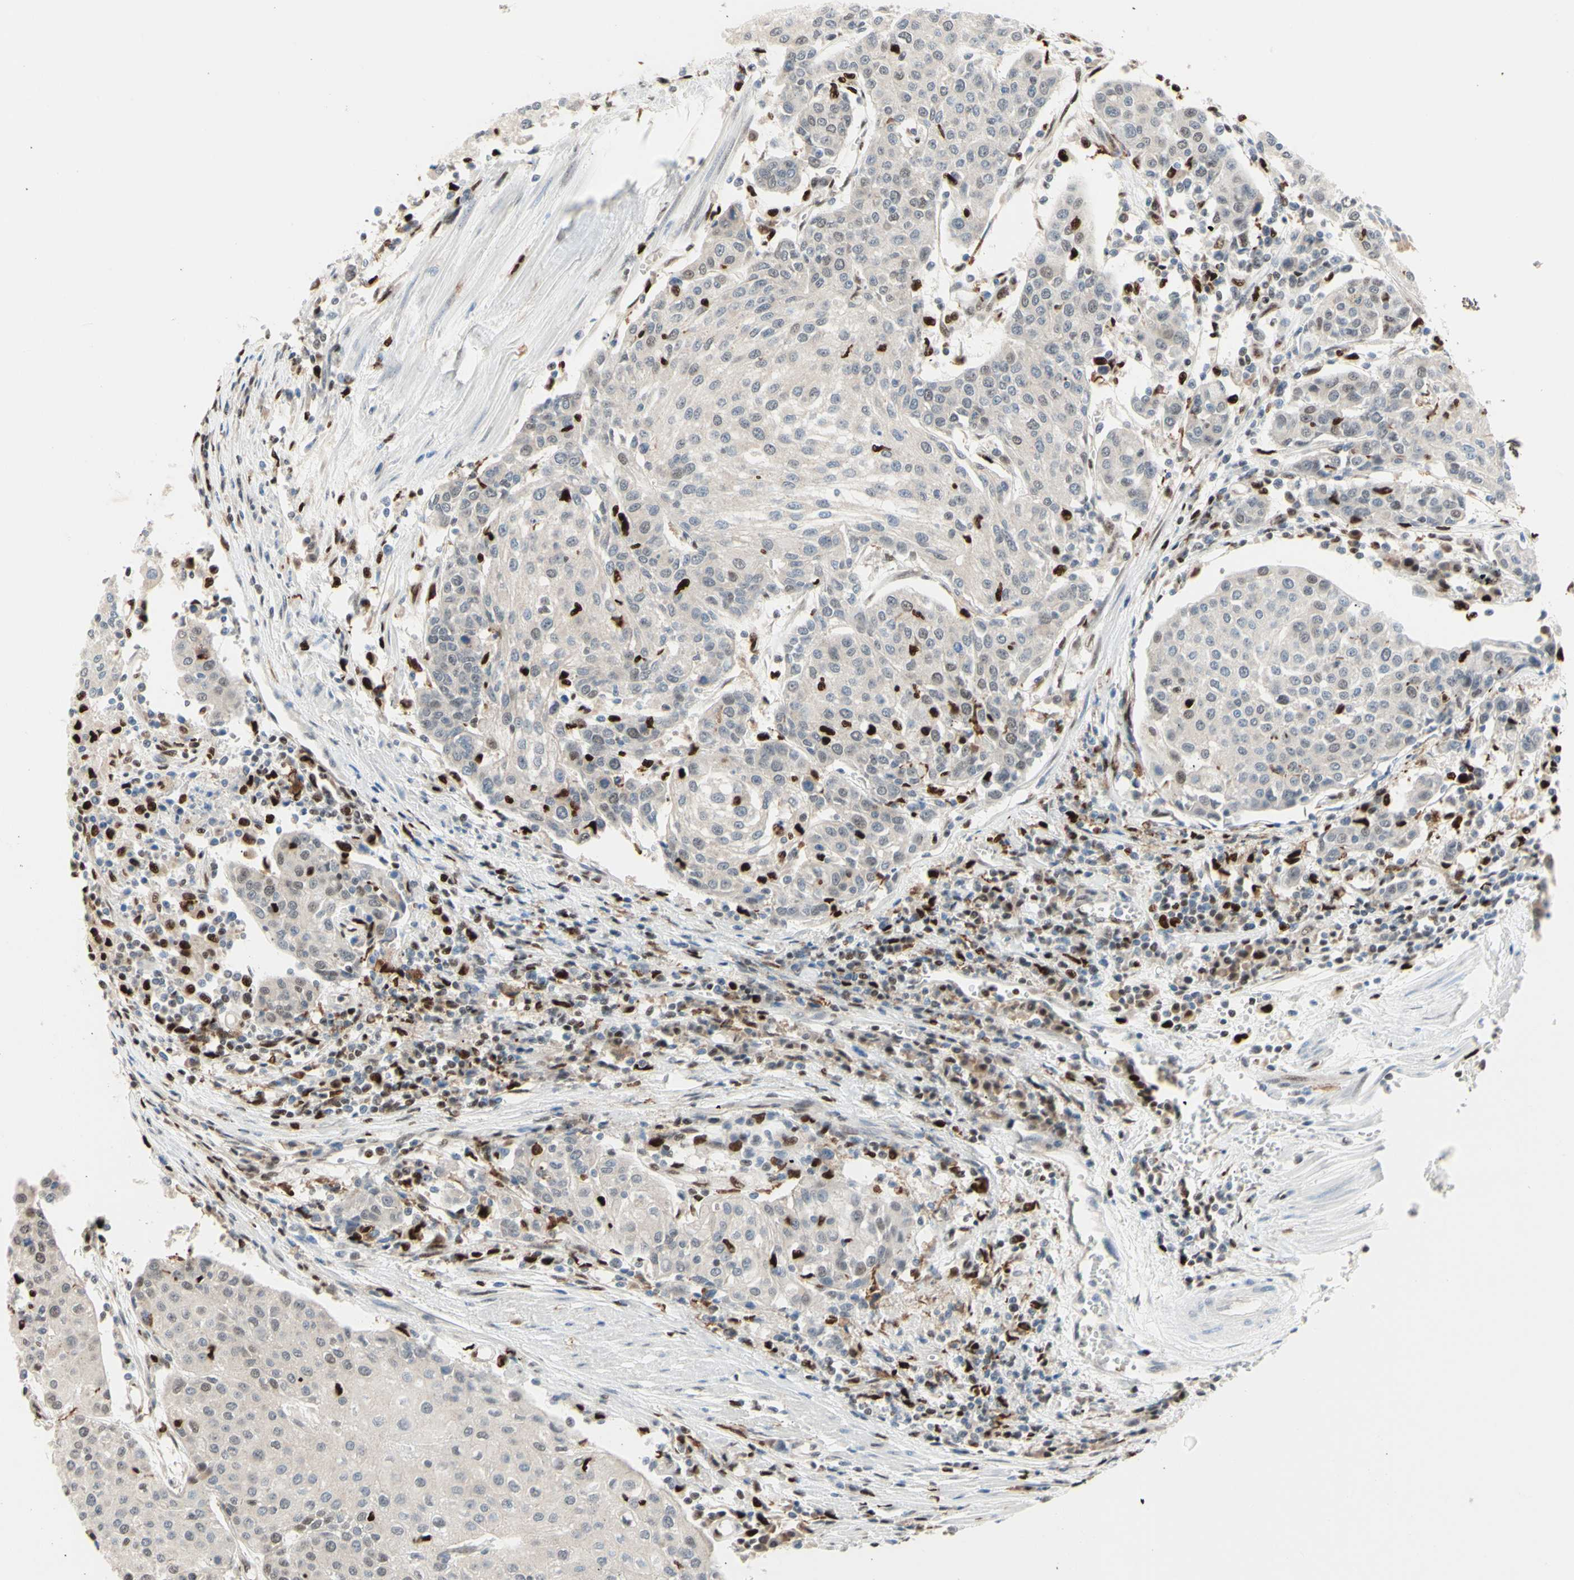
{"staining": {"intensity": "weak", "quantity": ">75%", "location": "cytoplasmic/membranous"}, "tissue": "urothelial cancer", "cell_type": "Tumor cells", "image_type": "cancer", "snomed": [{"axis": "morphology", "description": "Urothelial carcinoma, High grade"}, {"axis": "topography", "description": "Urinary bladder"}], "caption": "High-power microscopy captured an IHC photomicrograph of urothelial carcinoma (high-grade), revealing weak cytoplasmic/membranous staining in about >75% of tumor cells. The protein is shown in brown color, while the nuclei are stained blue.", "gene": "EED", "patient": {"sex": "female", "age": 85}}